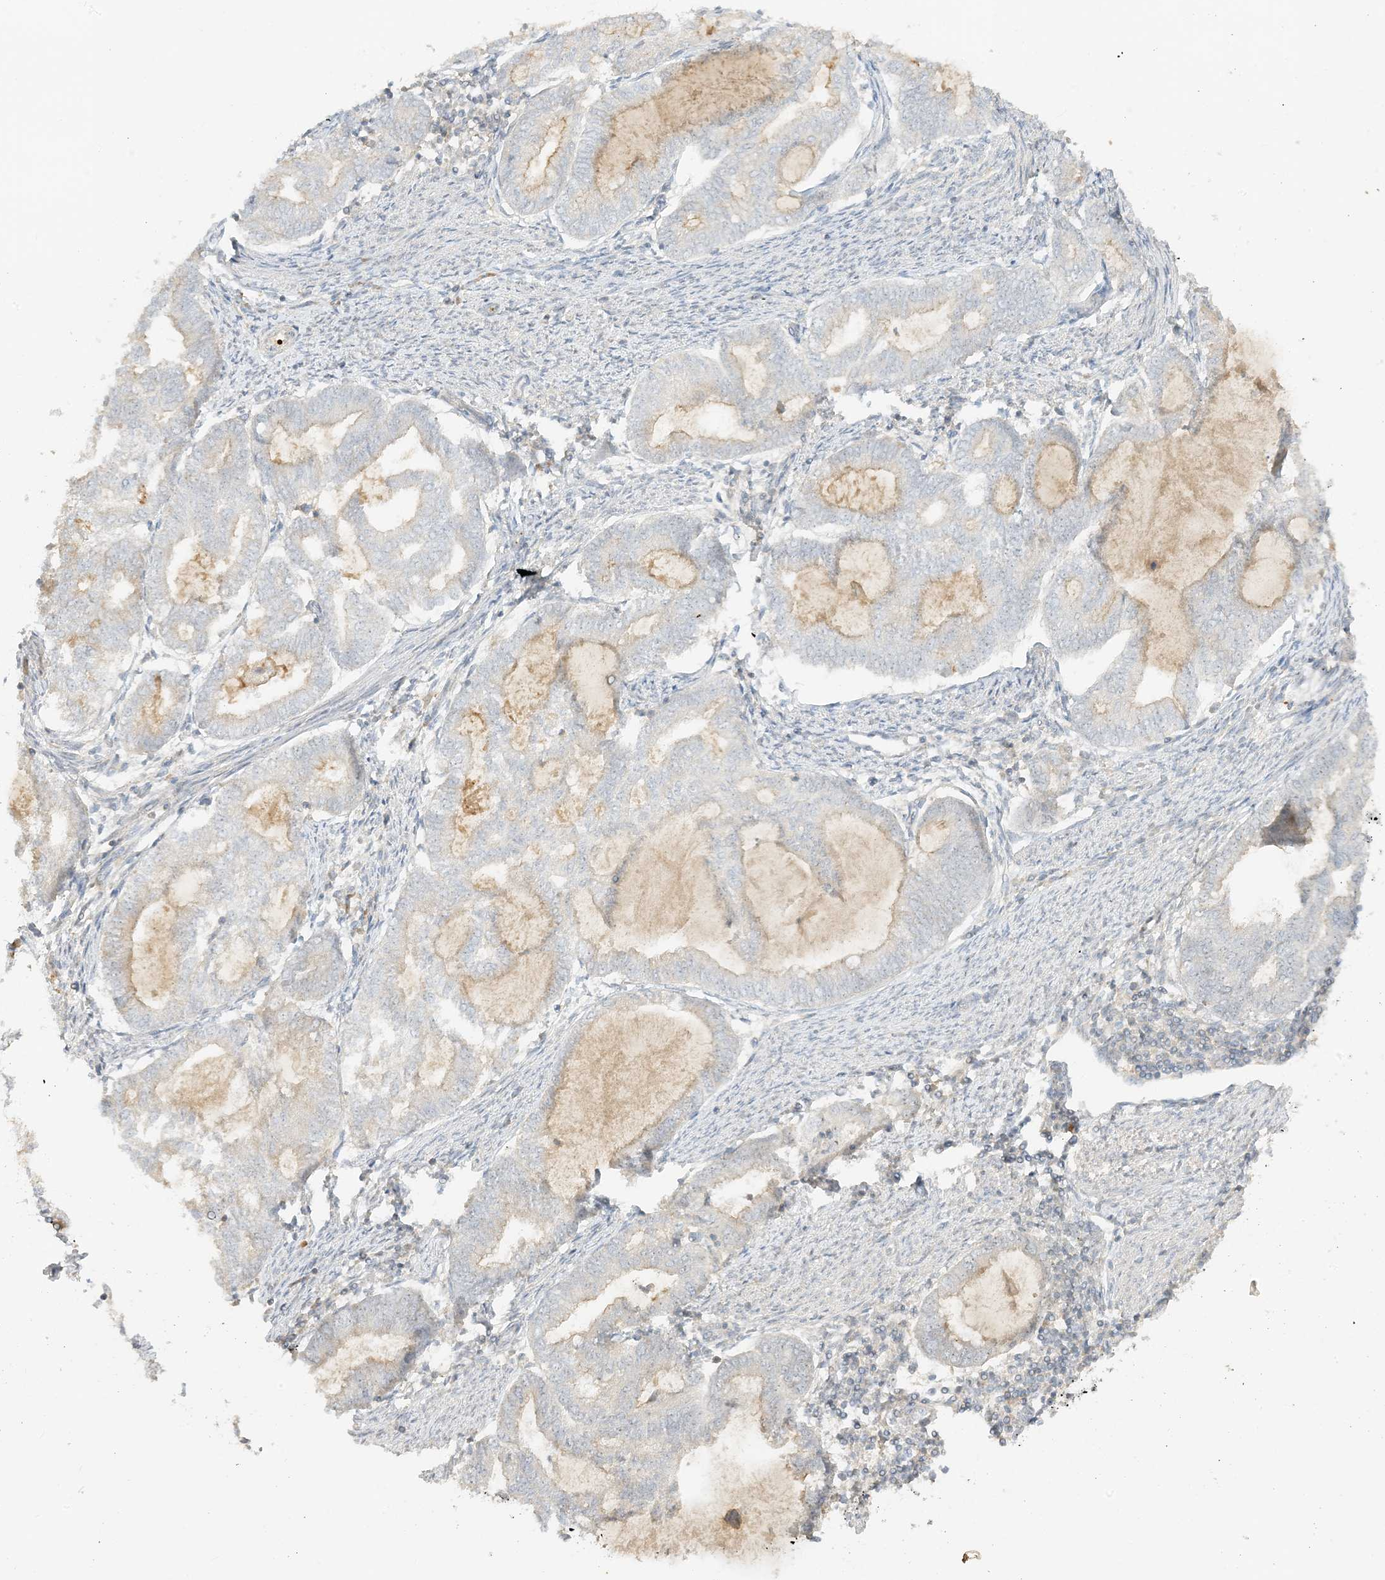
{"staining": {"intensity": "negative", "quantity": "none", "location": "none"}, "tissue": "endometrial cancer", "cell_type": "Tumor cells", "image_type": "cancer", "snomed": [{"axis": "morphology", "description": "Adenocarcinoma, NOS"}, {"axis": "topography", "description": "Endometrium"}], "caption": "A histopathology image of human endometrial adenocarcinoma is negative for staining in tumor cells. (Stains: DAB IHC with hematoxylin counter stain, Microscopy: brightfield microscopy at high magnification).", "gene": "ETAA1", "patient": {"sex": "female", "age": 79}}